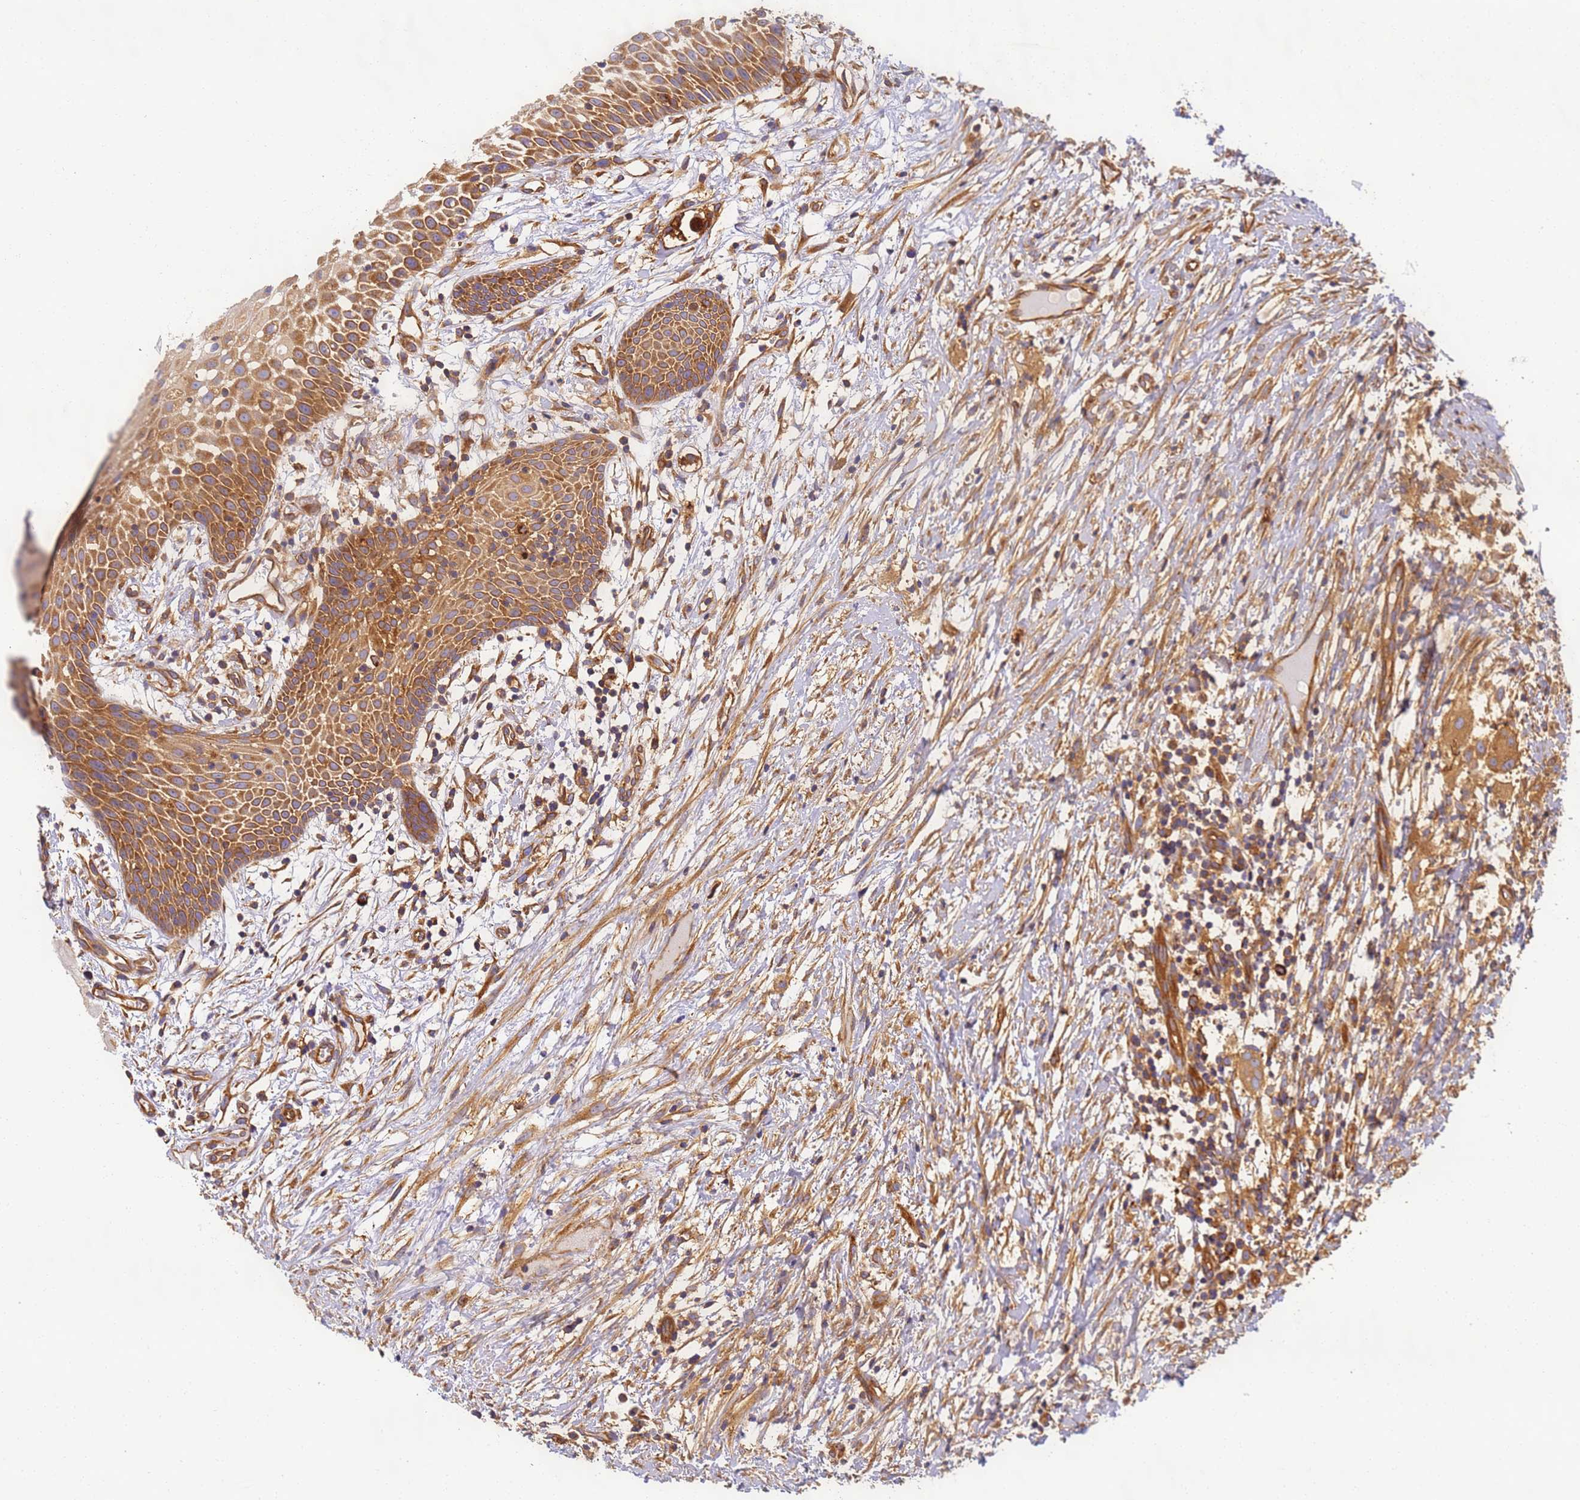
{"staining": {"intensity": "moderate", "quantity": ">75%", "location": "cytoplasmic/membranous"}, "tissue": "oral mucosa", "cell_type": "Squamous epithelial cells", "image_type": "normal", "snomed": [{"axis": "morphology", "description": "Normal tissue, NOS"}, {"axis": "topography", "description": "Oral tissue"}], "caption": "DAB immunohistochemical staining of benign human oral mucosa demonstrates moderate cytoplasmic/membranous protein expression in about >75% of squamous epithelial cells.", "gene": "DYNC1I2", "patient": {"sex": "female", "age": 69}}